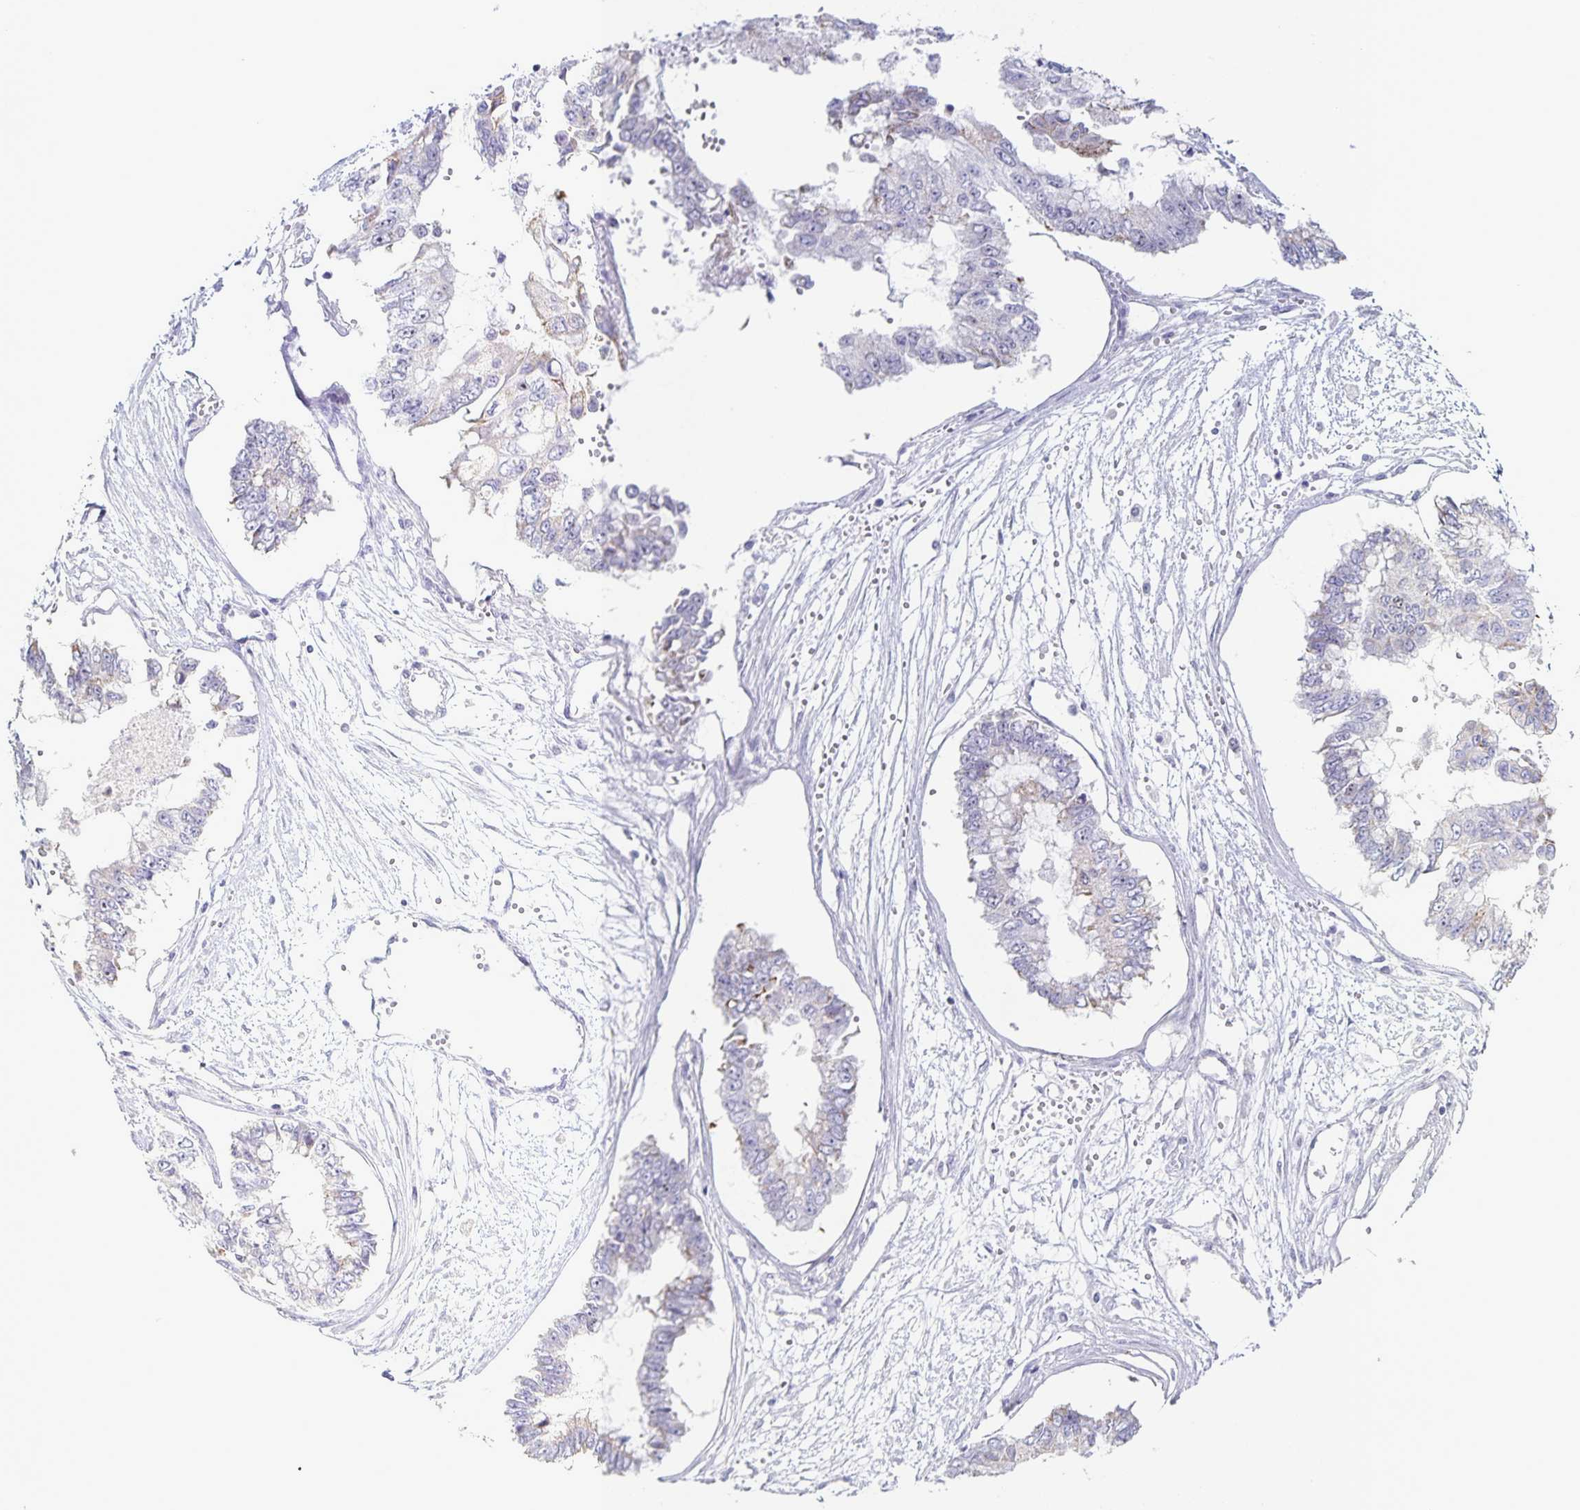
{"staining": {"intensity": "negative", "quantity": "none", "location": "none"}, "tissue": "ovarian cancer", "cell_type": "Tumor cells", "image_type": "cancer", "snomed": [{"axis": "morphology", "description": "Cystadenocarcinoma, mucinous, NOS"}, {"axis": "topography", "description": "Ovary"}], "caption": "An immunohistochemistry (IHC) photomicrograph of ovarian mucinous cystadenocarcinoma is shown. There is no staining in tumor cells of ovarian mucinous cystadenocarcinoma. (Brightfield microscopy of DAB (3,3'-diaminobenzidine) immunohistochemistry (IHC) at high magnification).", "gene": "CENPH", "patient": {"sex": "female", "age": 72}}